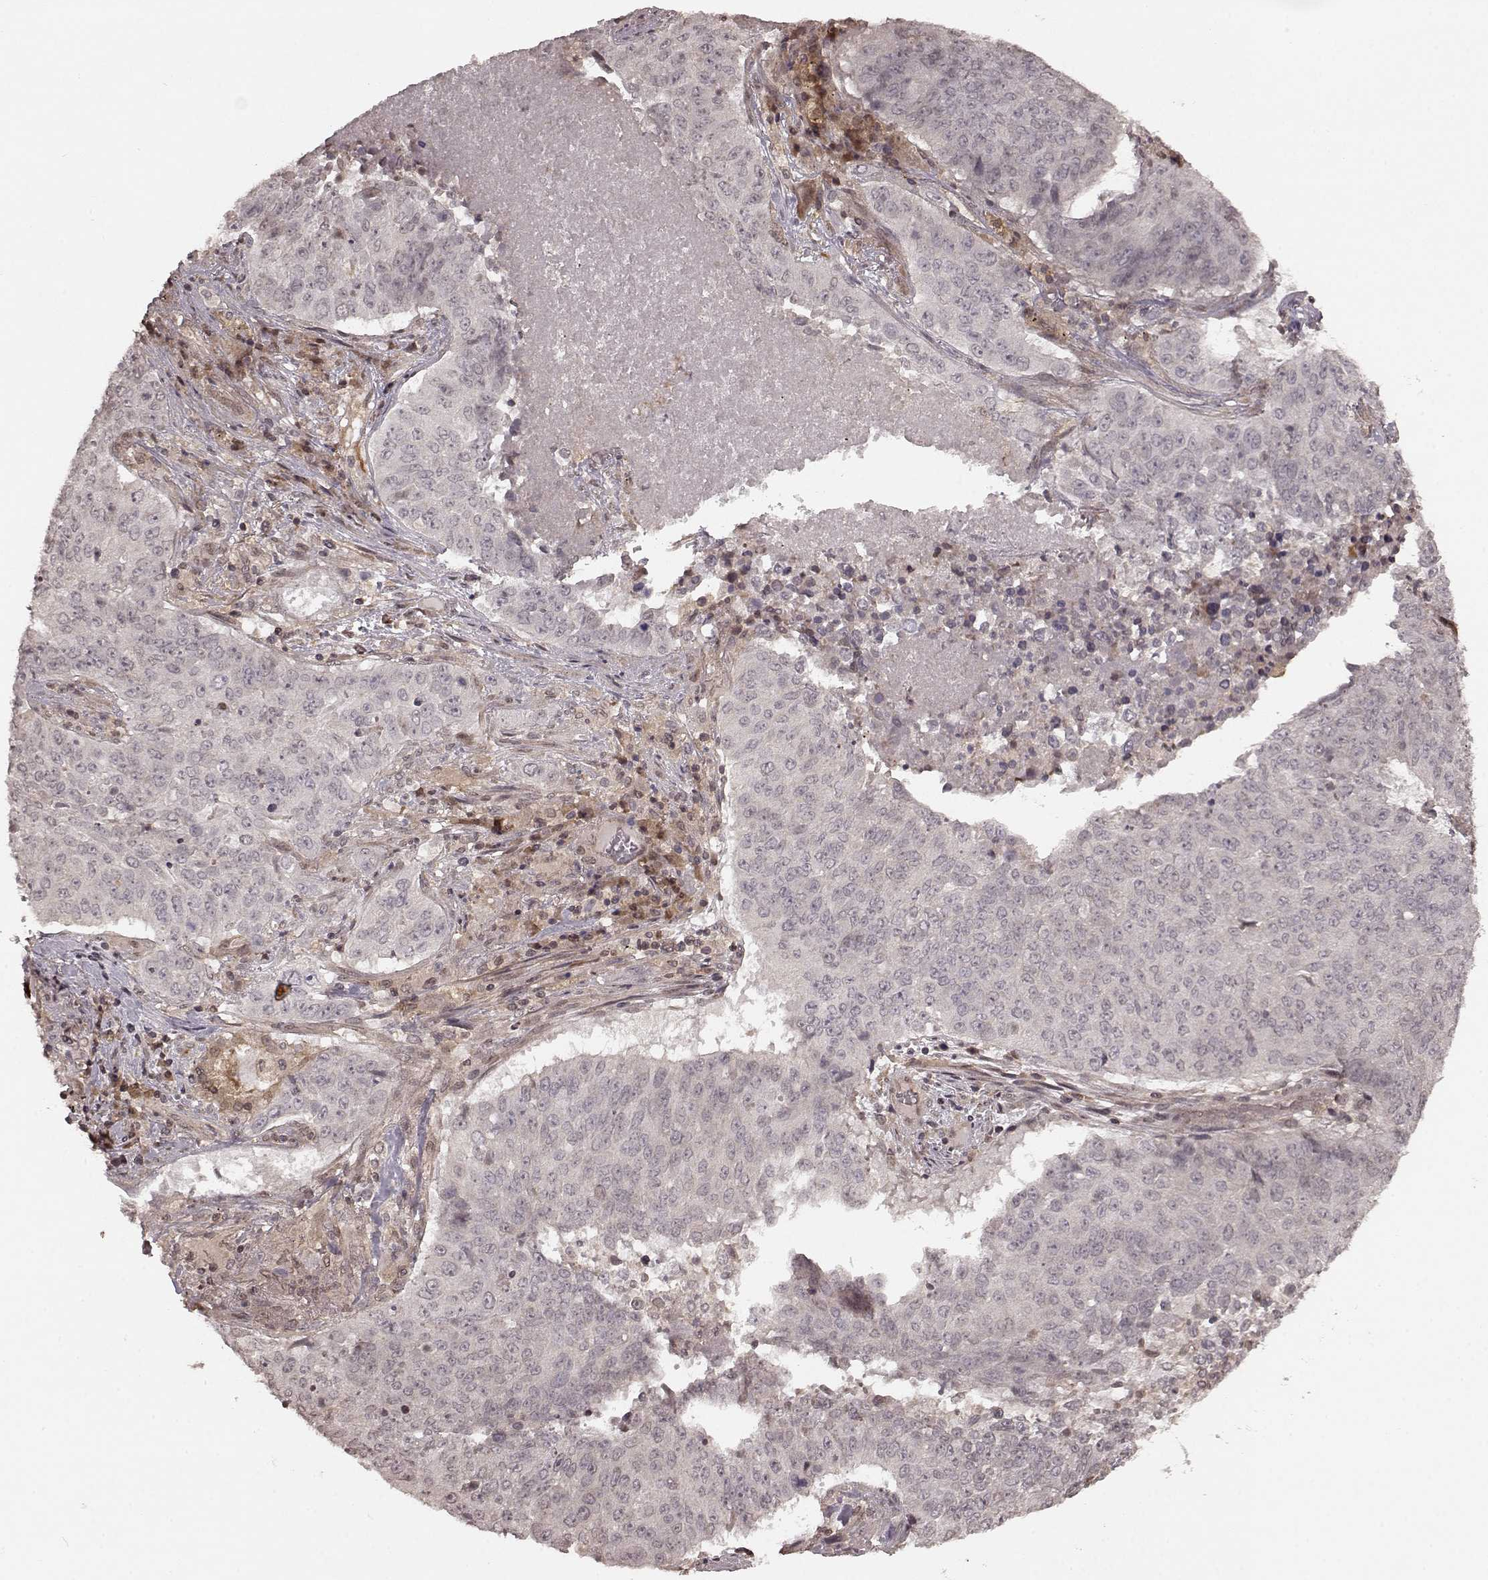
{"staining": {"intensity": "negative", "quantity": "none", "location": "none"}, "tissue": "lung cancer", "cell_type": "Tumor cells", "image_type": "cancer", "snomed": [{"axis": "morphology", "description": "Normal tissue, NOS"}, {"axis": "morphology", "description": "Squamous cell carcinoma, NOS"}, {"axis": "topography", "description": "Bronchus"}, {"axis": "topography", "description": "Lung"}], "caption": "A high-resolution image shows immunohistochemistry (IHC) staining of lung cancer, which demonstrates no significant staining in tumor cells.", "gene": "GSS", "patient": {"sex": "male", "age": 64}}